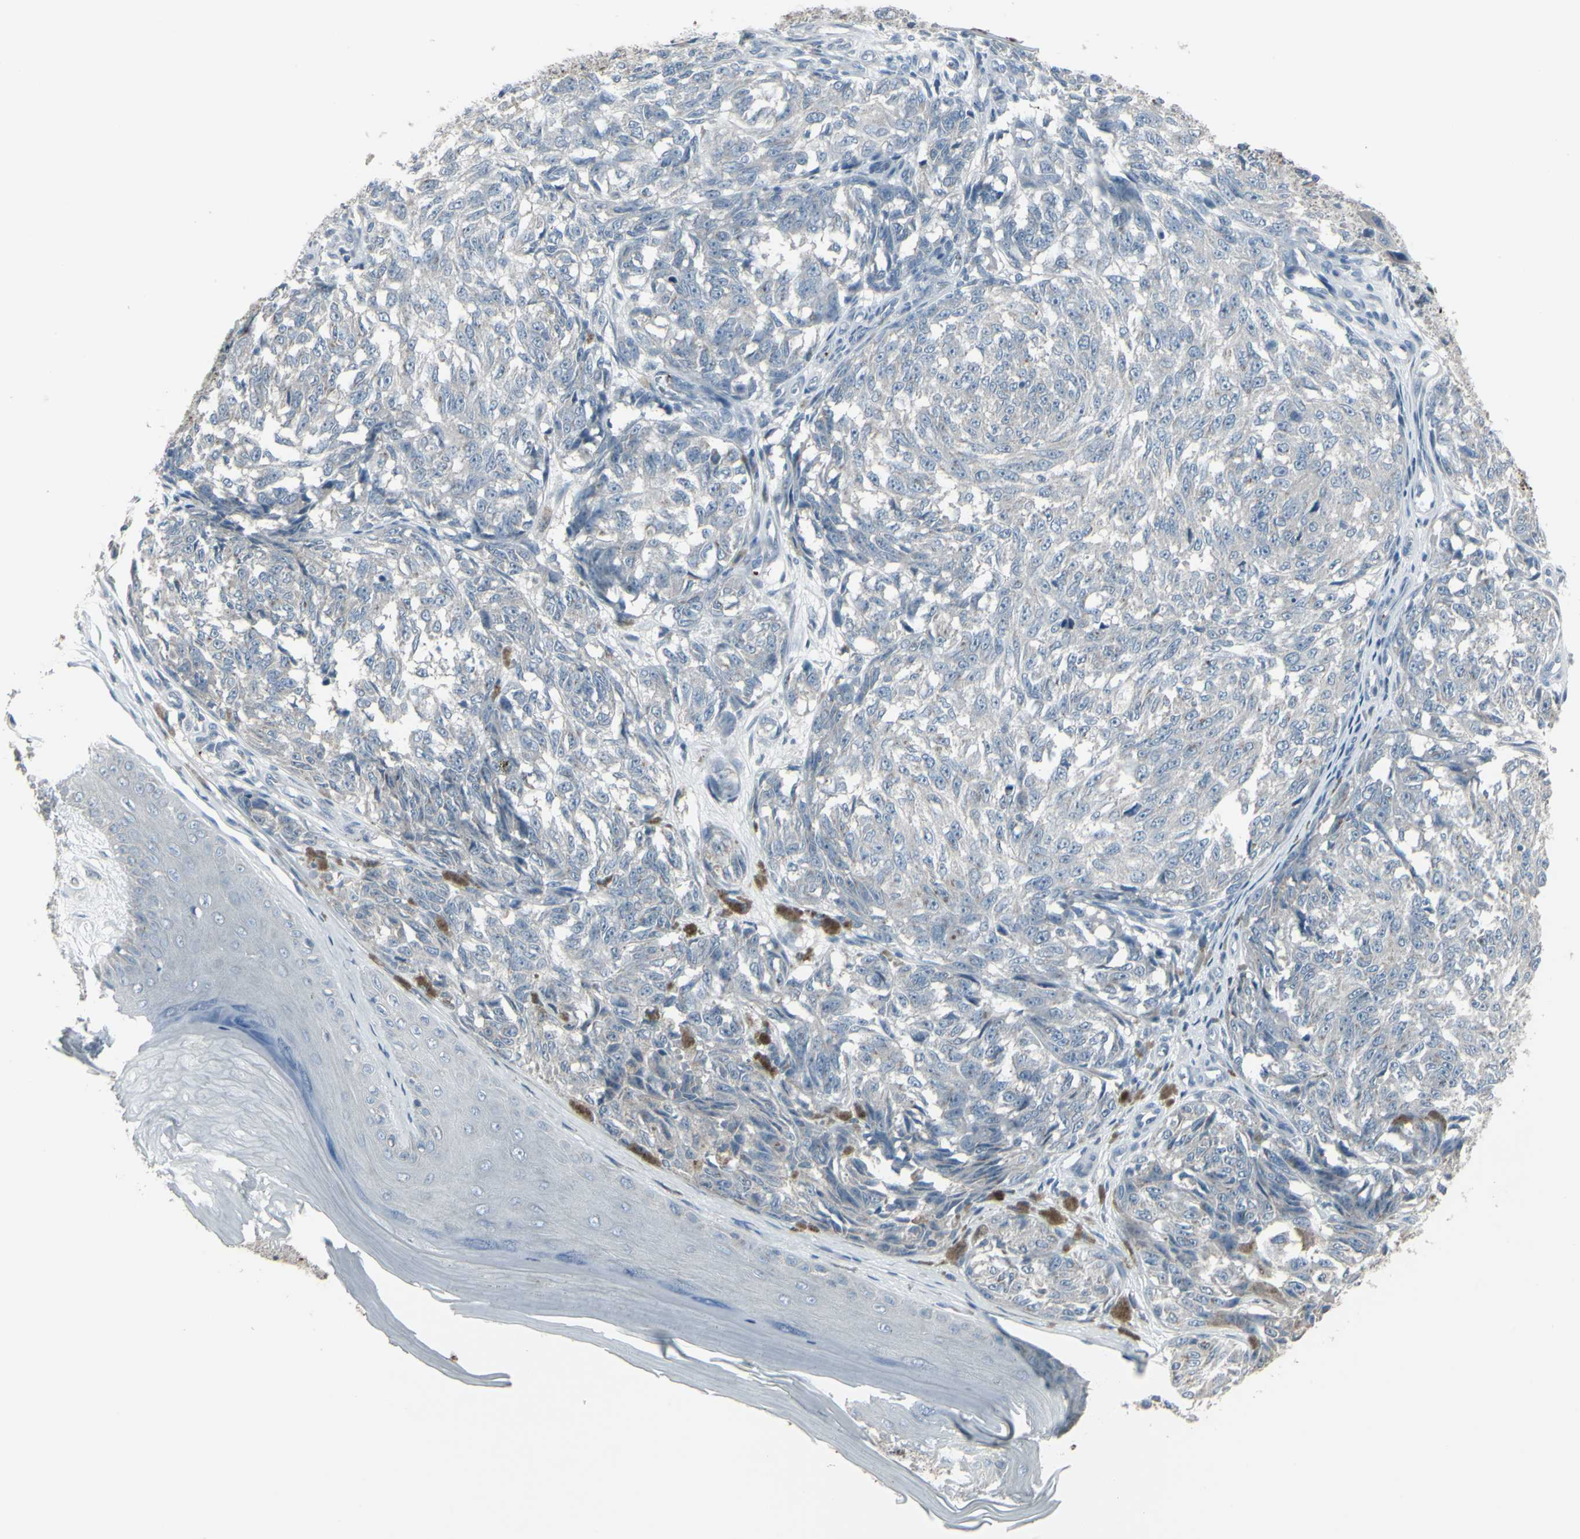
{"staining": {"intensity": "negative", "quantity": "none", "location": "none"}, "tissue": "melanoma", "cell_type": "Tumor cells", "image_type": "cancer", "snomed": [{"axis": "morphology", "description": "Malignant melanoma, NOS"}, {"axis": "topography", "description": "Skin"}], "caption": "There is no significant staining in tumor cells of melanoma.", "gene": "CD79B", "patient": {"sex": "female", "age": 64}}